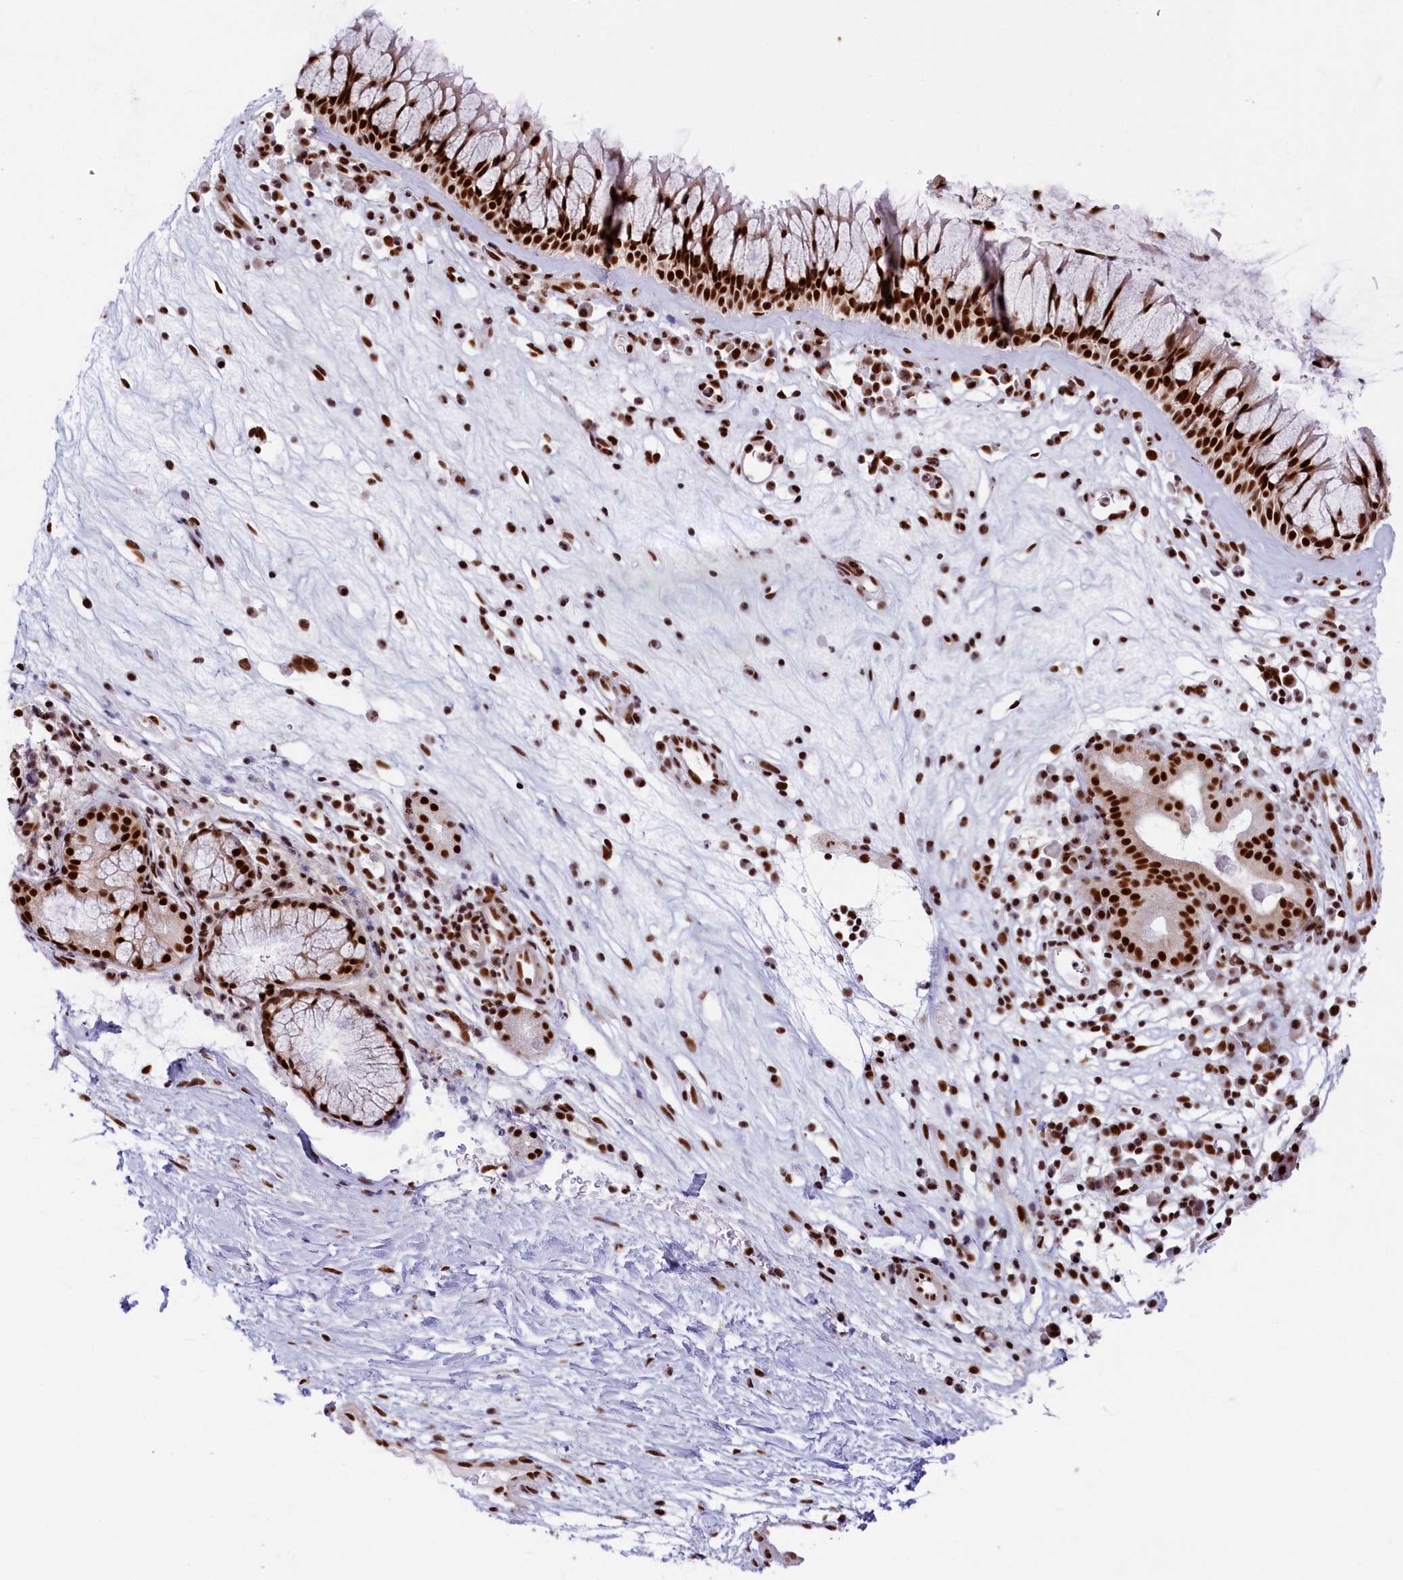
{"staining": {"intensity": "strong", "quantity": ">75%", "location": "nuclear"}, "tissue": "nasopharynx", "cell_type": "Respiratory epithelial cells", "image_type": "normal", "snomed": [{"axis": "morphology", "description": "Normal tissue, NOS"}, {"axis": "morphology", "description": "Inflammation, NOS"}, {"axis": "morphology", "description": "Malignant melanoma, Metastatic site"}, {"axis": "topography", "description": "Nasopharynx"}], "caption": "Protein staining by immunohistochemistry (IHC) exhibits strong nuclear expression in about >75% of respiratory epithelial cells in benign nasopharynx.", "gene": "SNRNP70", "patient": {"sex": "male", "age": 70}}